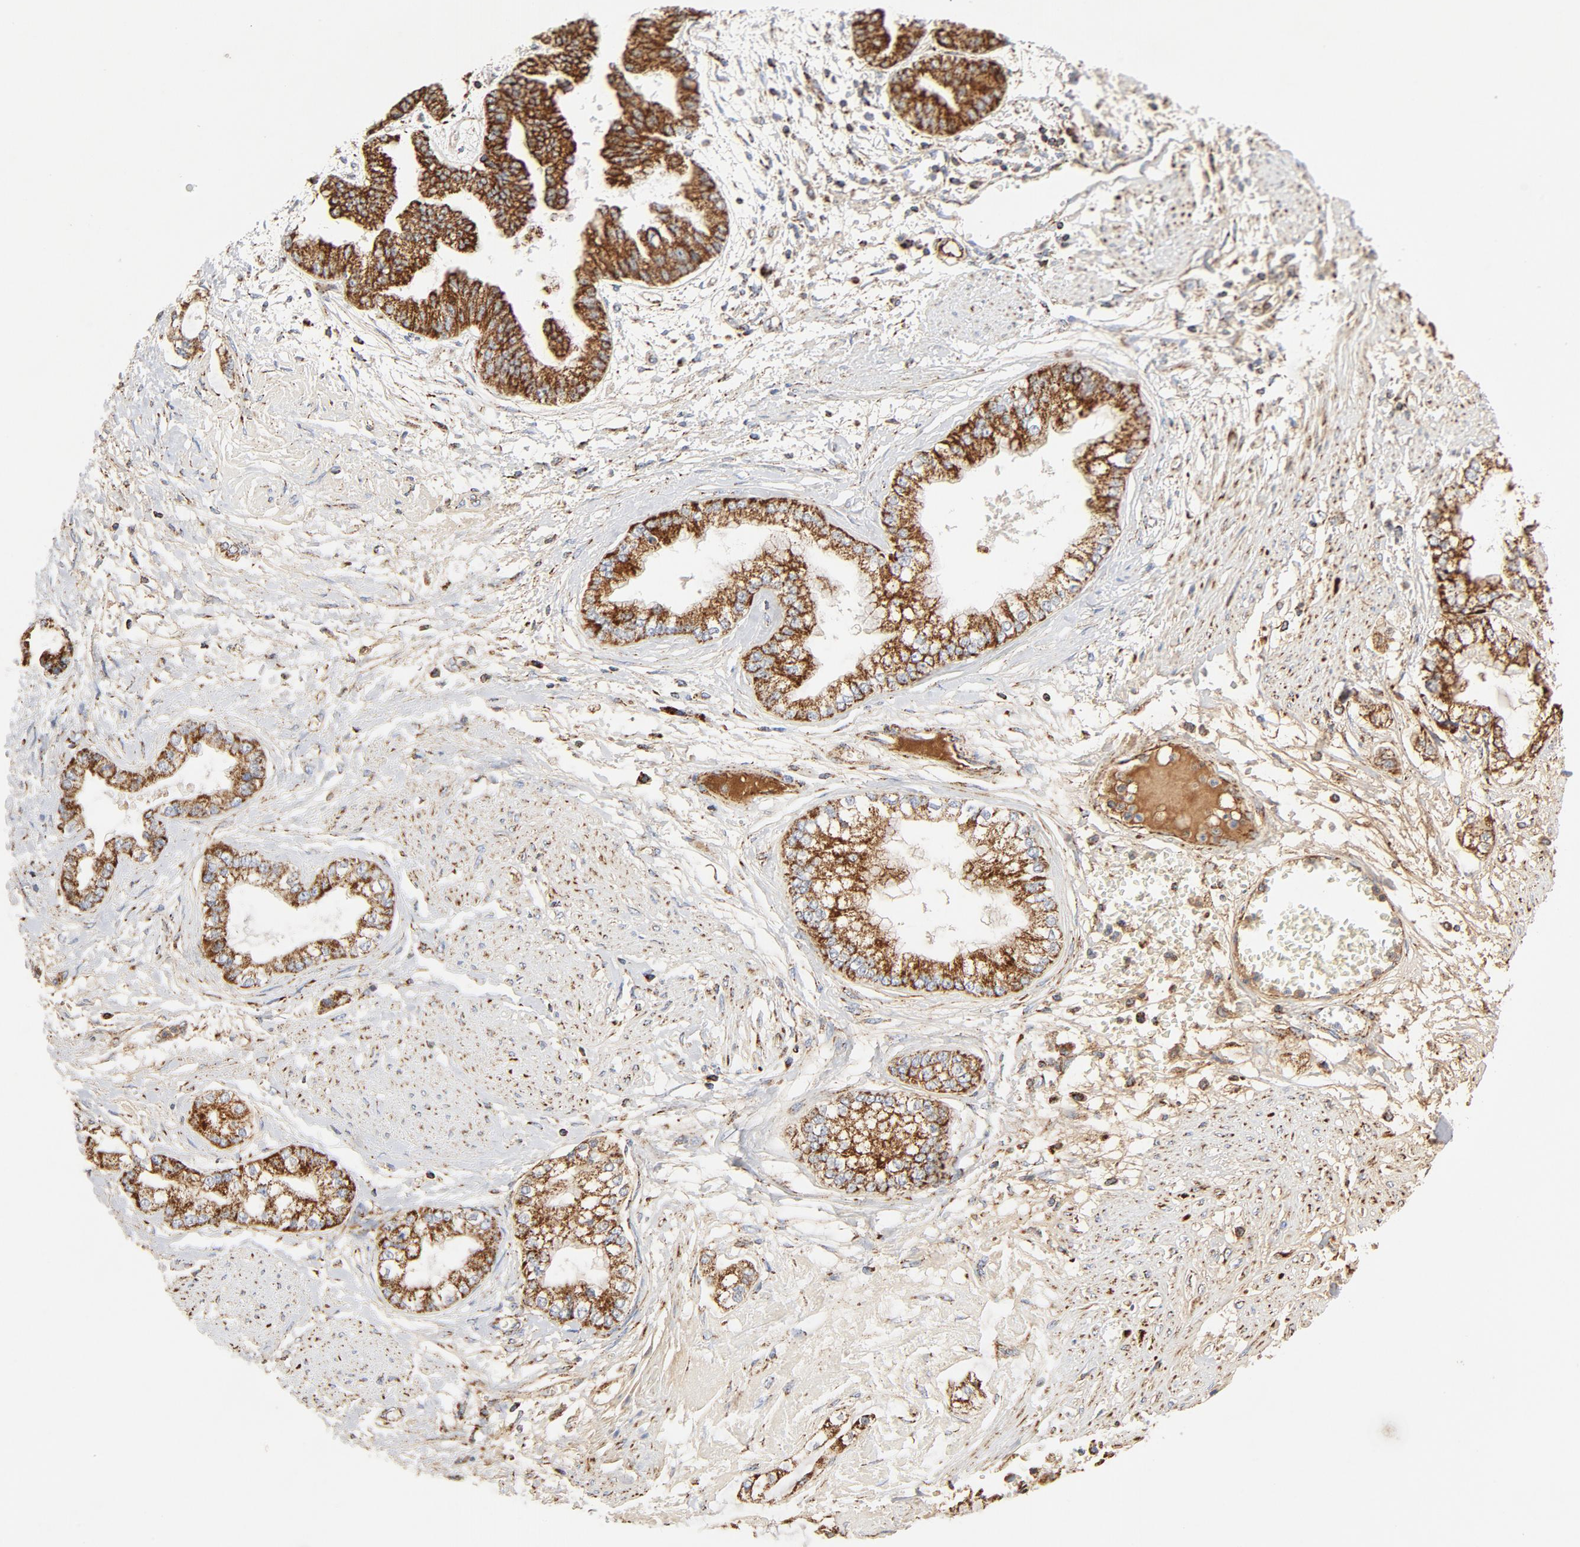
{"staining": {"intensity": "strong", "quantity": ">75%", "location": "cytoplasmic/membranous"}, "tissue": "liver cancer", "cell_type": "Tumor cells", "image_type": "cancer", "snomed": [{"axis": "morphology", "description": "Cholangiocarcinoma"}, {"axis": "topography", "description": "Liver"}], "caption": "Cholangiocarcinoma (liver) stained with a brown dye demonstrates strong cytoplasmic/membranous positive staining in approximately >75% of tumor cells.", "gene": "PCNX4", "patient": {"sex": "female", "age": 79}}